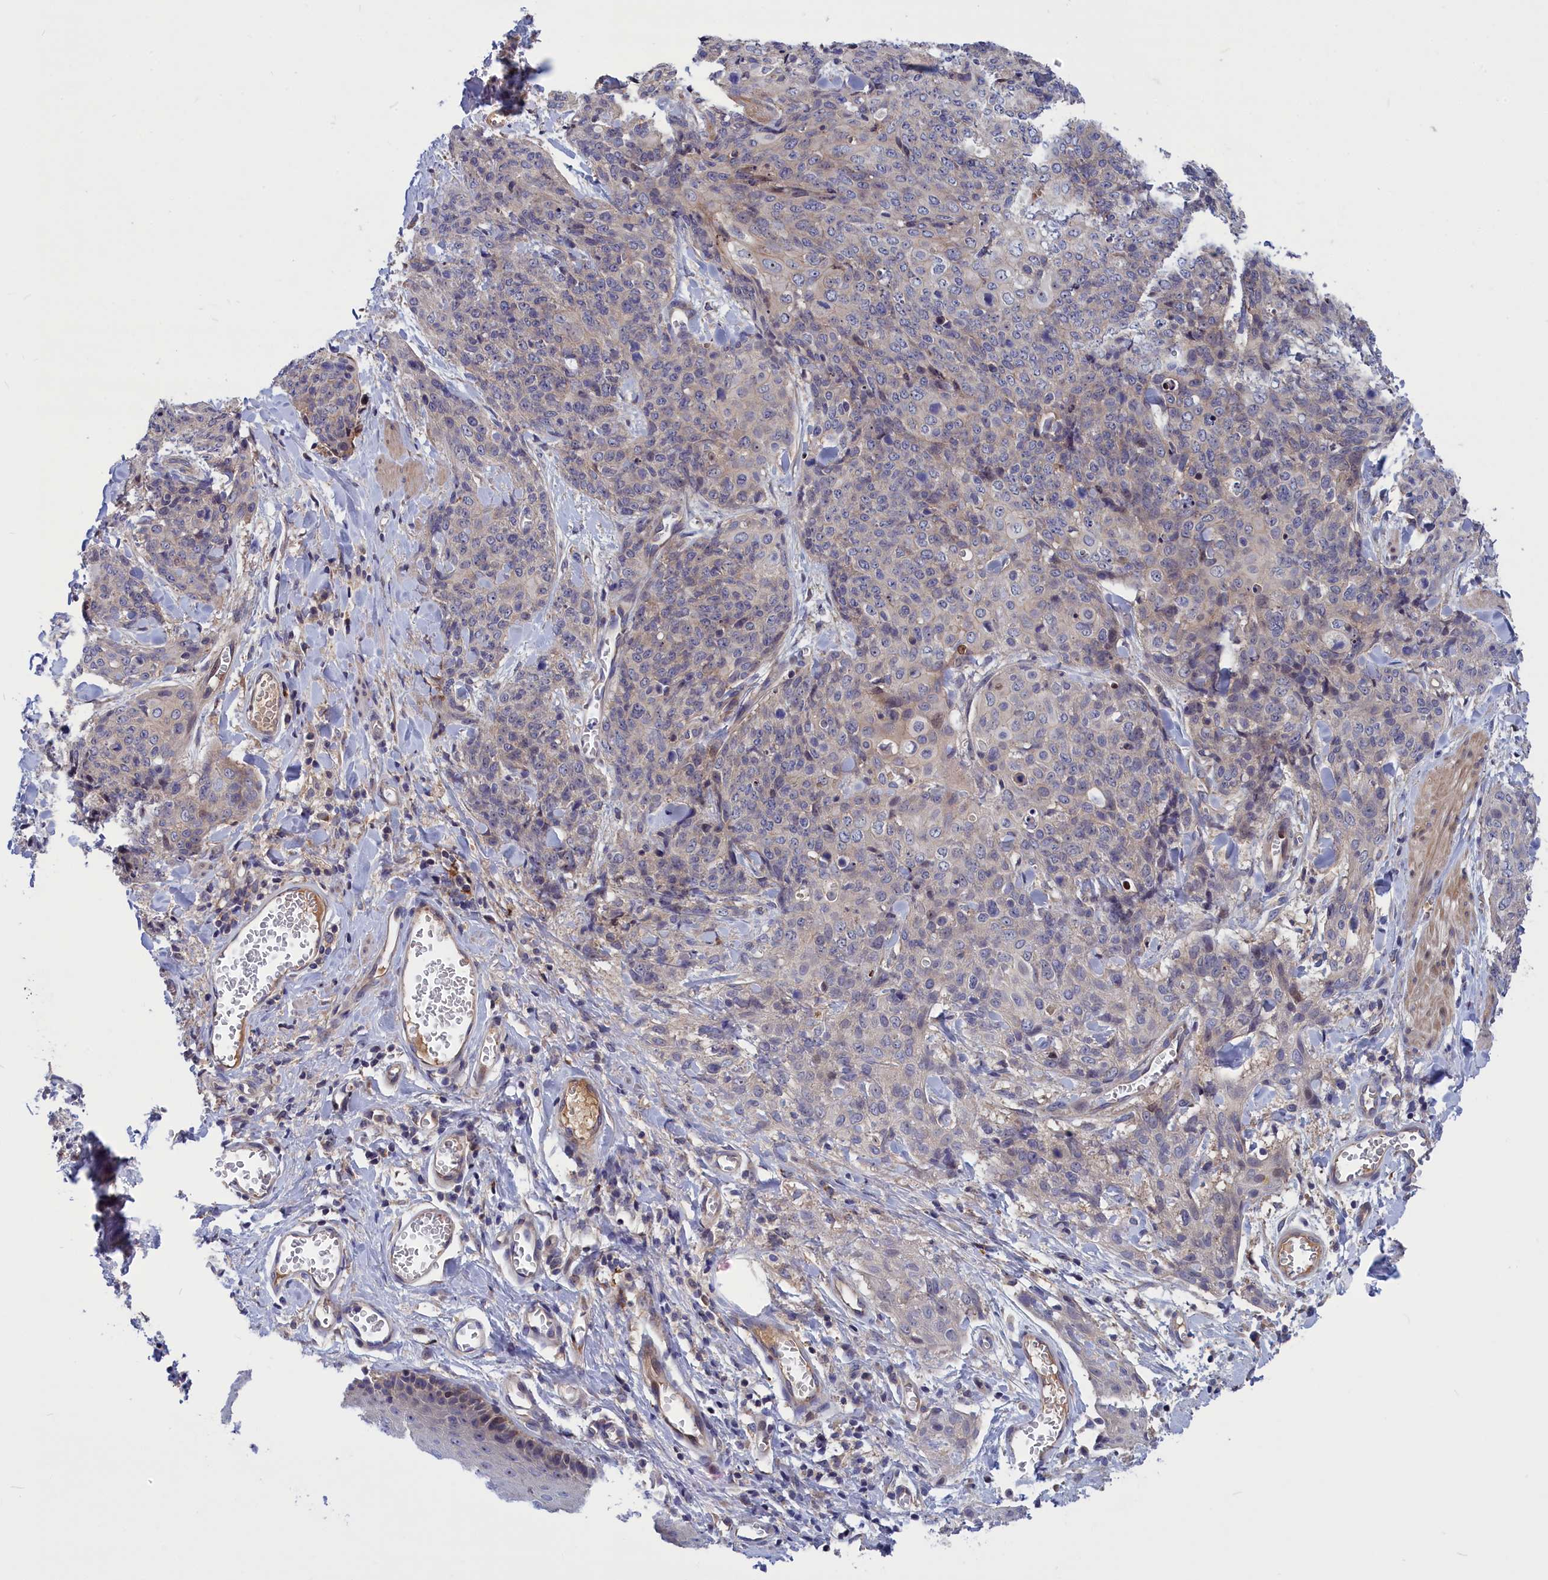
{"staining": {"intensity": "negative", "quantity": "none", "location": "none"}, "tissue": "skin cancer", "cell_type": "Tumor cells", "image_type": "cancer", "snomed": [{"axis": "morphology", "description": "Squamous cell carcinoma, NOS"}, {"axis": "topography", "description": "Skin"}, {"axis": "topography", "description": "Vulva"}], "caption": "This is a photomicrograph of immunohistochemistry (IHC) staining of skin cancer, which shows no positivity in tumor cells.", "gene": "CRACD", "patient": {"sex": "female", "age": 85}}